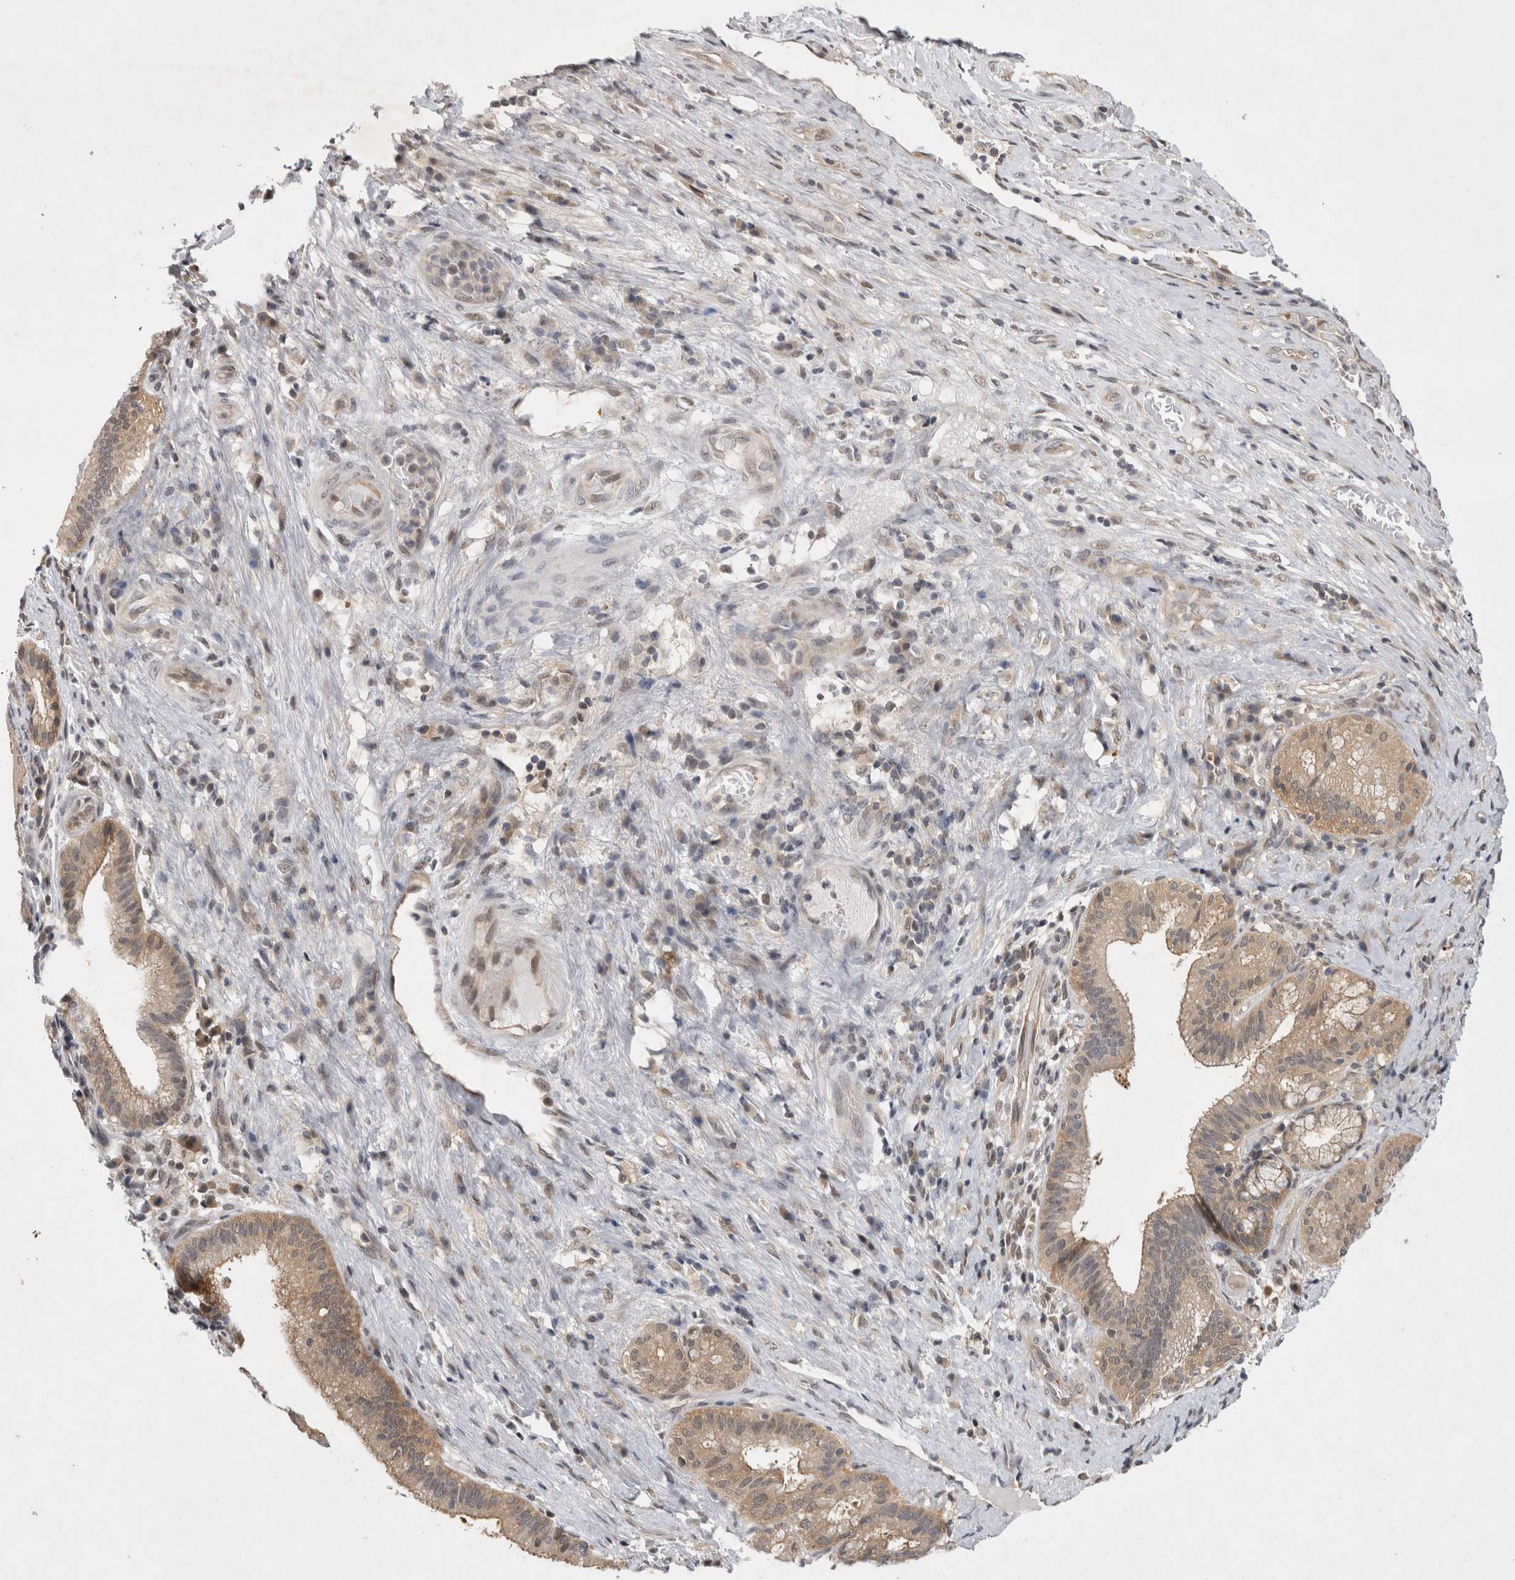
{"staining": {"intensity": "moderate", "quantity": ">75%", "location": "cytoplasmic/membranous"}, "tissue": "liver cancer", "cell_type": "Tumor cells", "image_type": "cancer", "snomed": [{"axis": "morphology", "description": "Normal tissue, NOS"}, {"axis": "morphology", "description": "Cholangiocarcinoma"}, {"axis": "topography", "description": "Liver"}, {"axis": "topography", "description": "Peripheral nerve tissue"}], "caption": "Protein staining demonstrates moderate cytoplasmic/membranous staining in approximately >75% of tumor cells in cholangiocarcinoma (liver).", "gene": "PSMB2", "patient": {"sex": "female", "age": 73}}